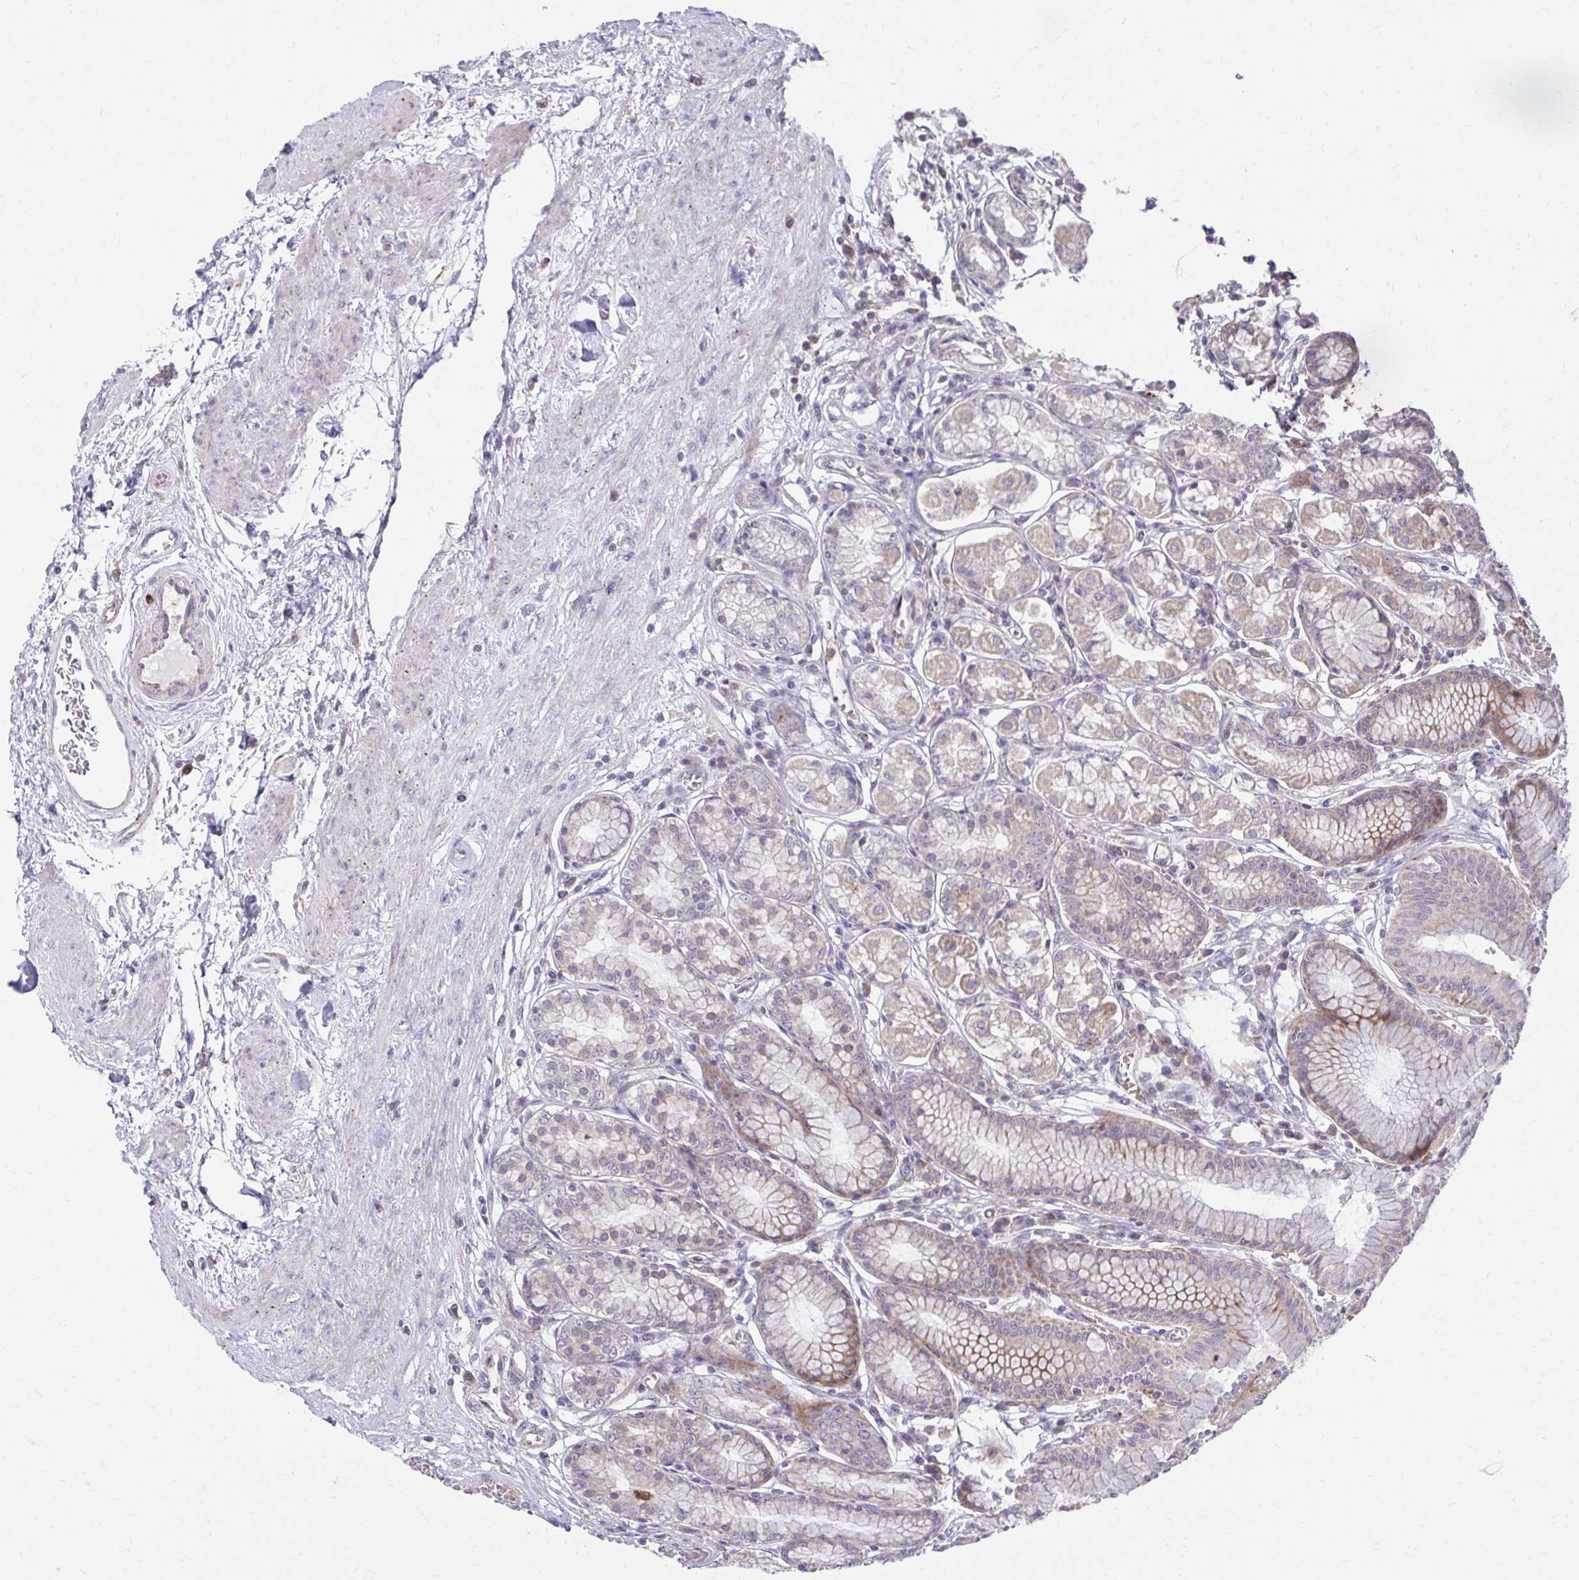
{"staining": {"intensity": "moderate", "quantity": "25%-75%", "location": "cytoplasmic/membranous"}, "tissue": "stomach", "cell_type": "Glandular cells", "image_type": "normal", "snomed": [{"axis": "morphology", "description": "Normal tissue, NOS"}, {"axis": "topography", "description": "Stomach"}, {"axis": "topography", "description": "Stomach, lower"}], "caption": "Protein staining of benign stomach exhibits moderate cytoplasmic/membranous staining in about 25%-75% of glandular cells. Using DAB (3,3'-diaminobenzidine) (brown) and hematoxylin (blue) stains, captured at high magnification using brightfield microscopy.", "gene": "C16orf54", "patient": {"sex": "male", "age": 76}}